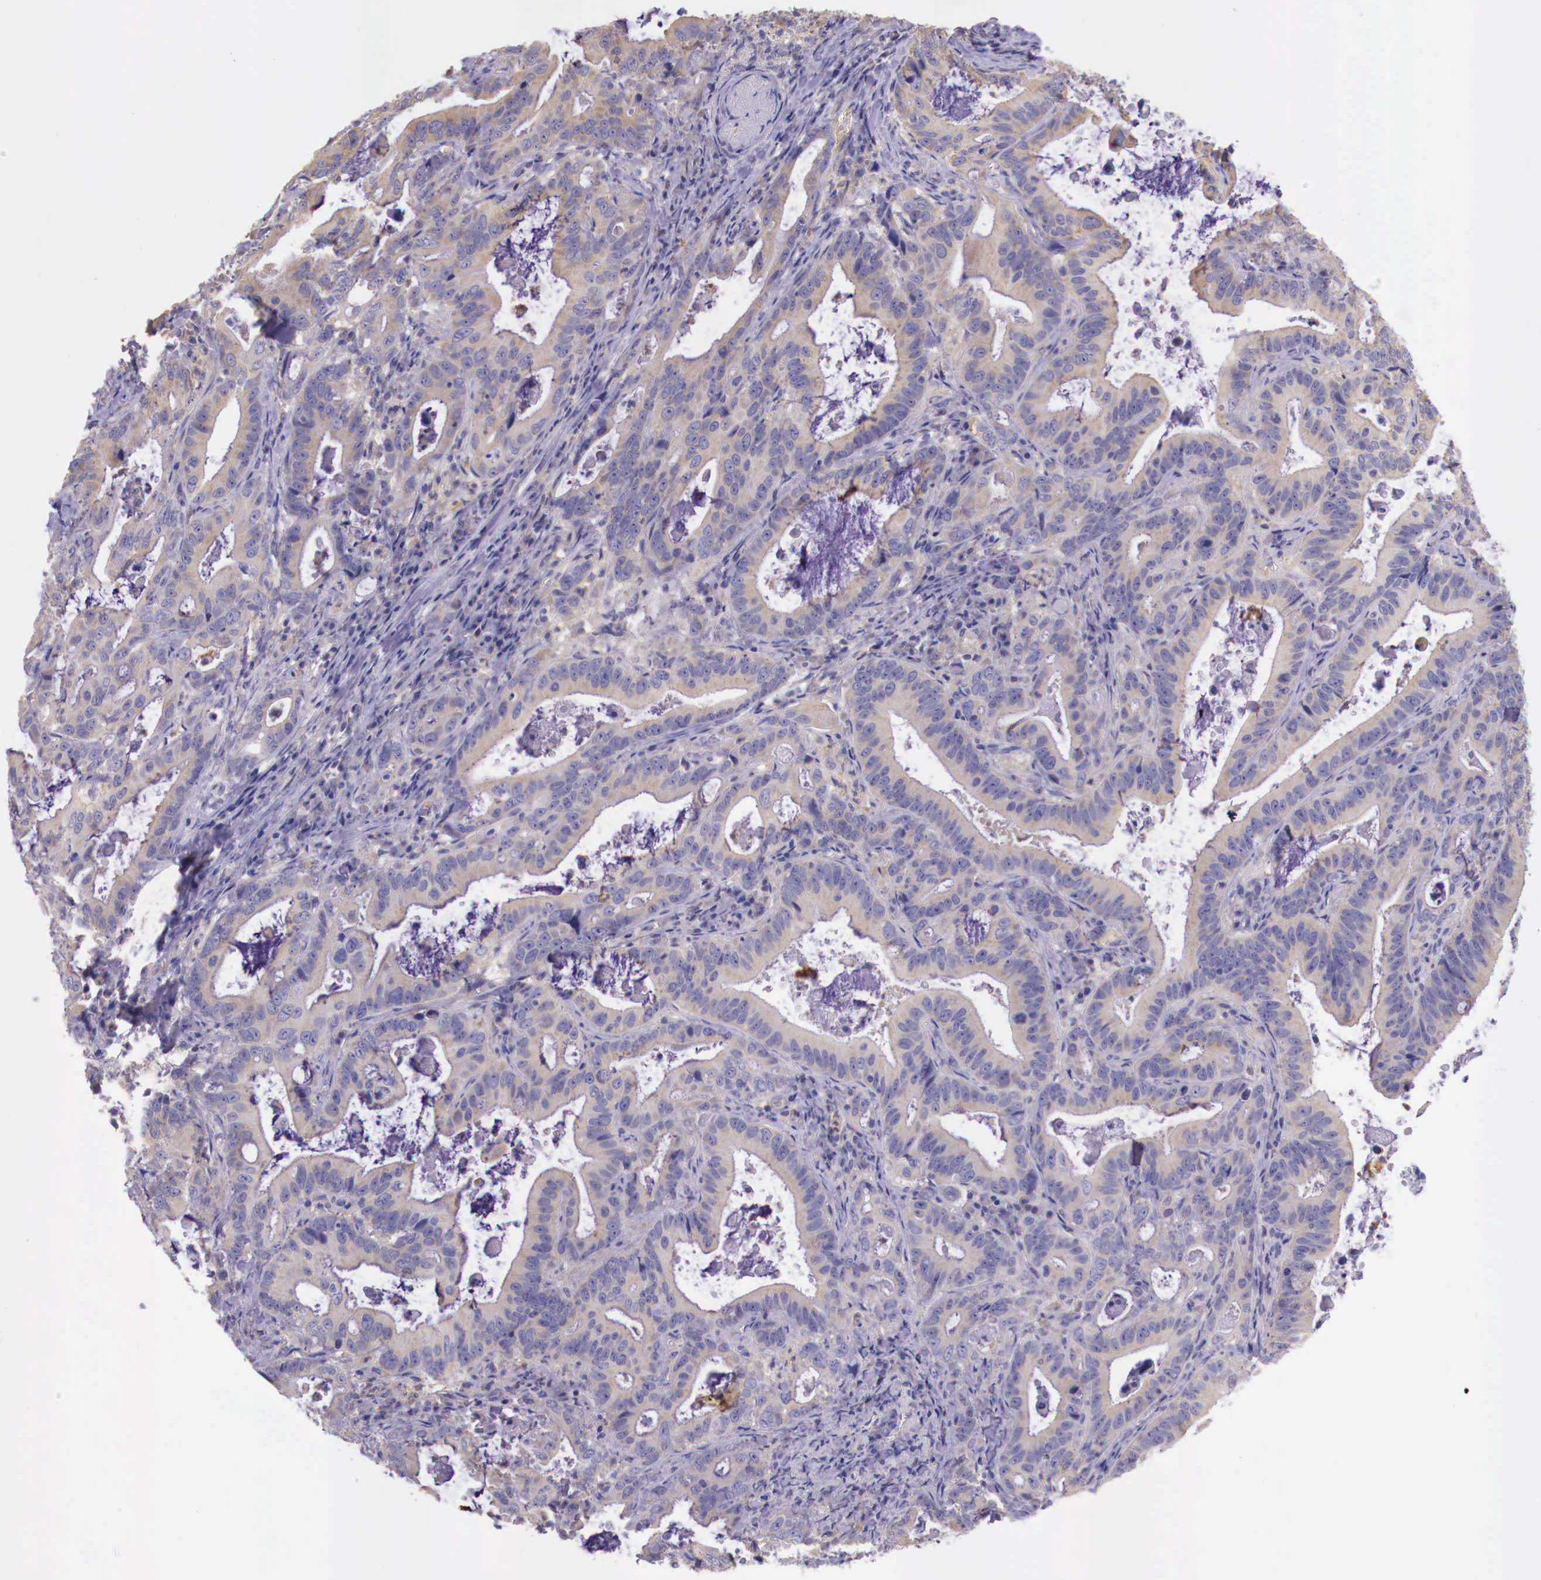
{"staining": {"intensity": "weak", "quantity": "25%-75%", "location": "cytoplasmic/membranous"}, "tissue": "stomach cancer", "cell_type": "Tumor cells", "image_type": "cancer", "snomed": [{"axis": "morphology", "description": "Adenocarcinoma, NOS"}, {"axis": "topography", "description": "Stomach, upper"}], "caption": "Approximately 25%-75% of tumor cells in stomach adenocarcinoma show weak cytoplasmic/membranous protein expression as visualized by brown immunohistochemical staining.", "gene": "GRIPAP1", "patient": {"sex": "male", "age": 63}}